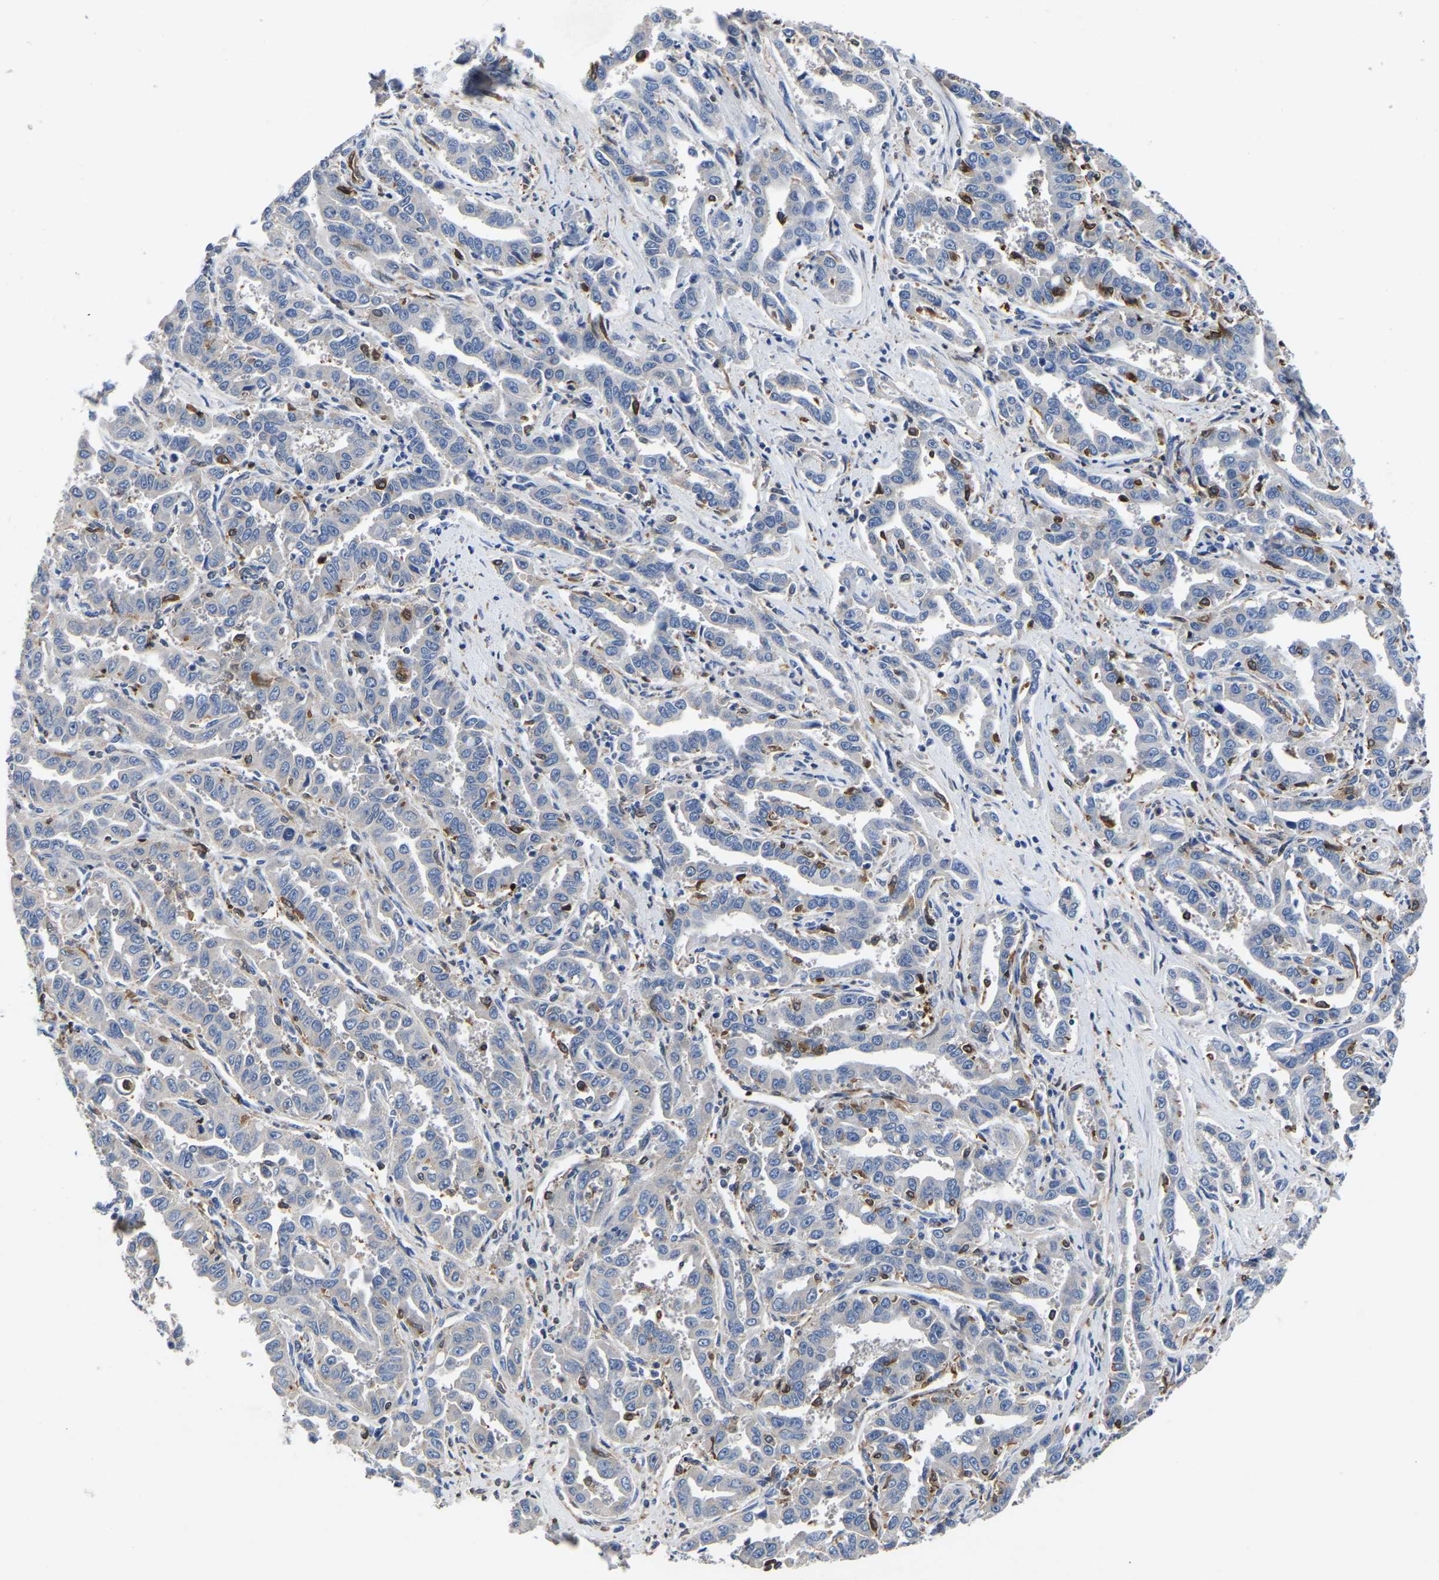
{"staining": {"intensity": "negative", "quantity": "none", "location": "none"}, "tissue": "liver cancer", "cell_type": "Tumor cells", "image_type": "cancer", "snomed": [{"axis": "morphology", "description": "Cholangiocarcinoma"}, {"axis": "topography", "description": "Liver"}], "caption": "Immunohistochemical staining of human liver cholangiocarcinoma reveals no significant expression in tumor cells.", "gene": "ATG2B", "patient": {"sex": "male", "age": 59}}